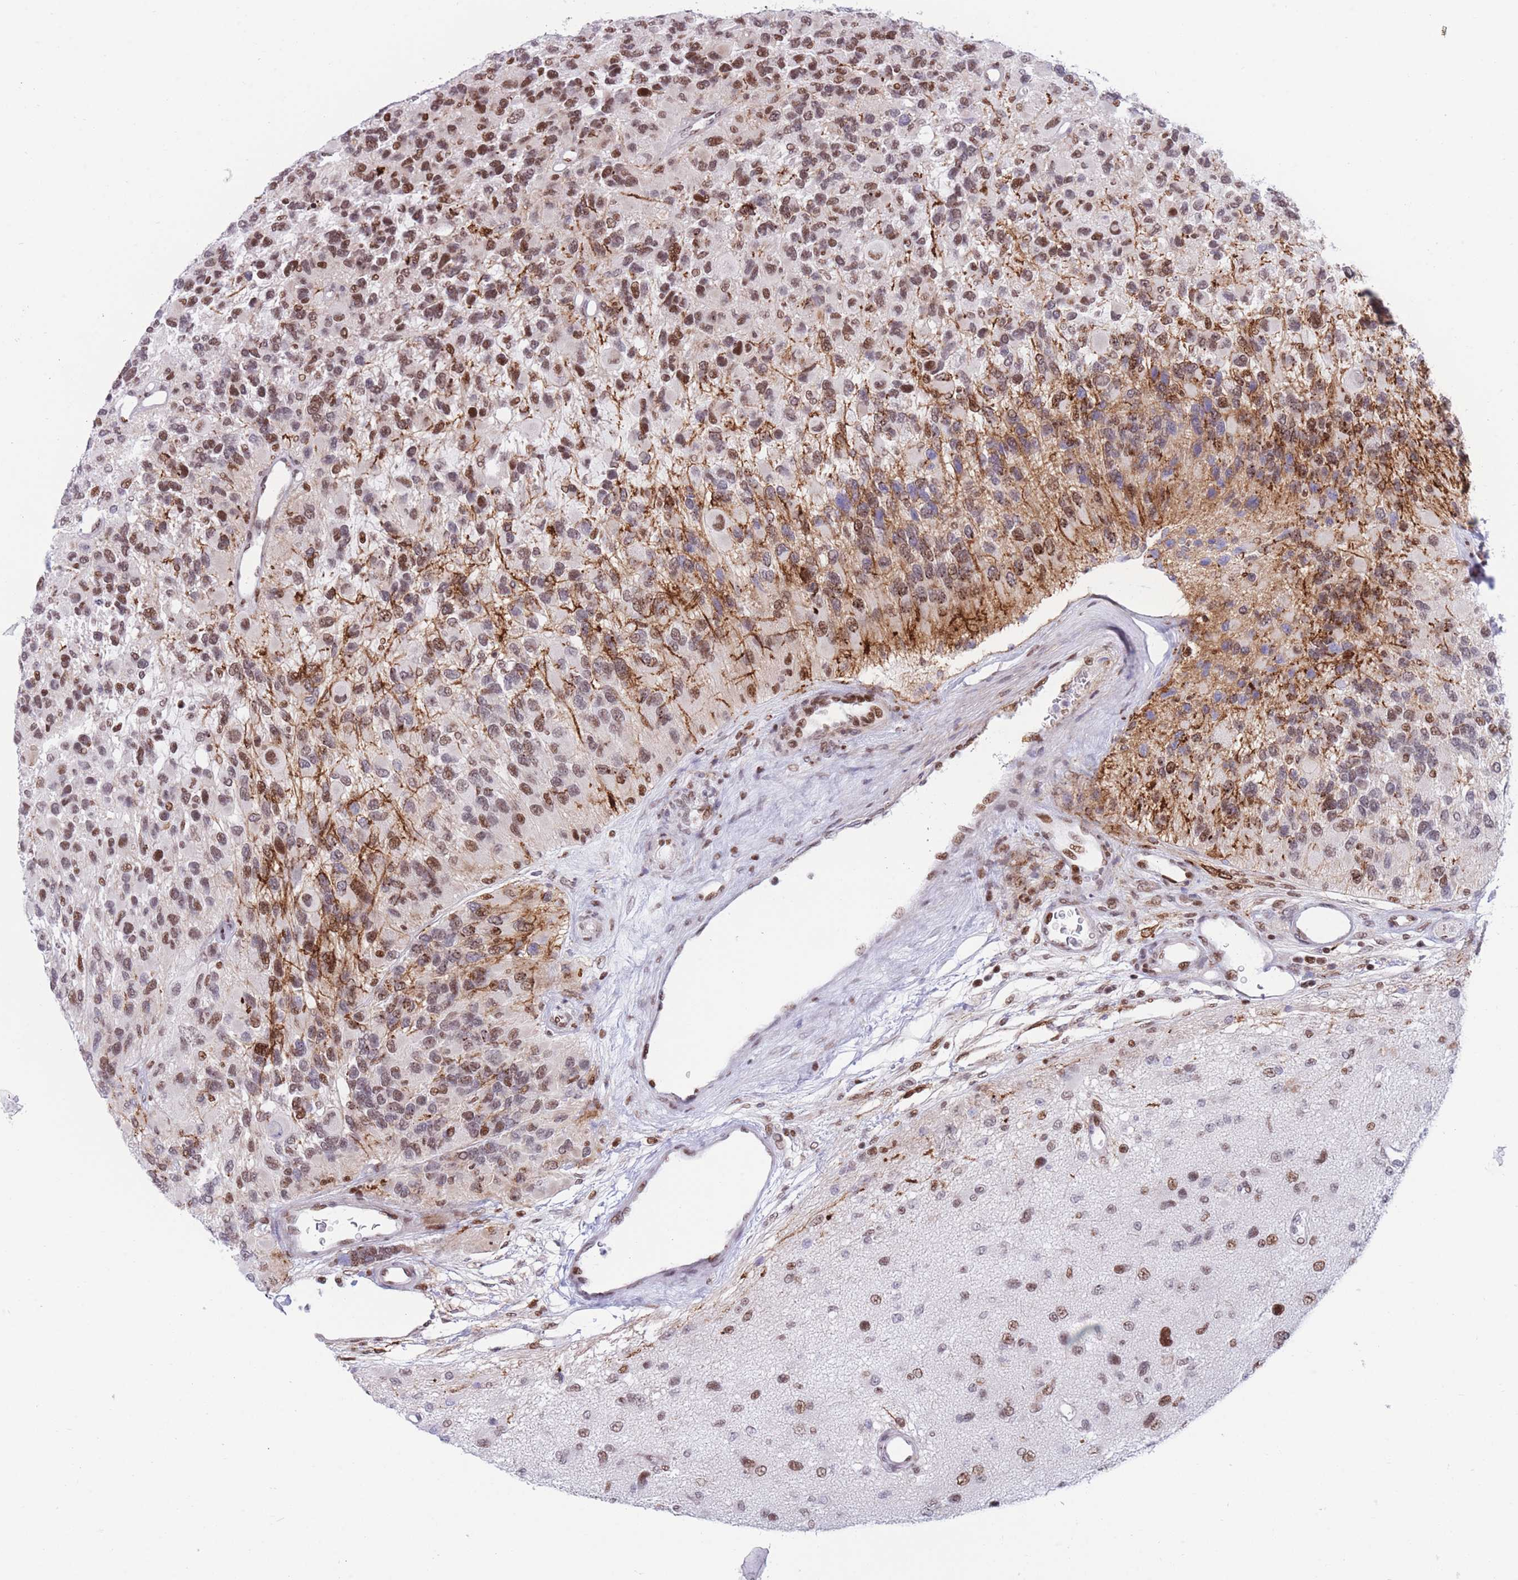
{"staining": {"intensity": "moderate", "quantity": ">75%", "location": "cytoplasmic/membranous,nuclear"}, "tissue": "glioma", "cell_type": "Tumor cells", "image_type": "cancer", "snomed": [{"axis": "morphology", "description": "Glioma, malignant, High grade"}, {"axis": "topography", "description": "Brain"}], "caption": "Immunohistochemistry (IHC) photomicrograph of neoplastic tissue: high-grade glioma (malignant) stained using immunohistochemistry exhibits medium levels of moderate protein expression localized specifically in the cytoplasmic/membranous and nuclear of tumor cells, appearing as a cytoplasmic/membranous and nuclear brown color.", "gene": "DNAJC3", "patient": {"sex": "male", "age": 77}}